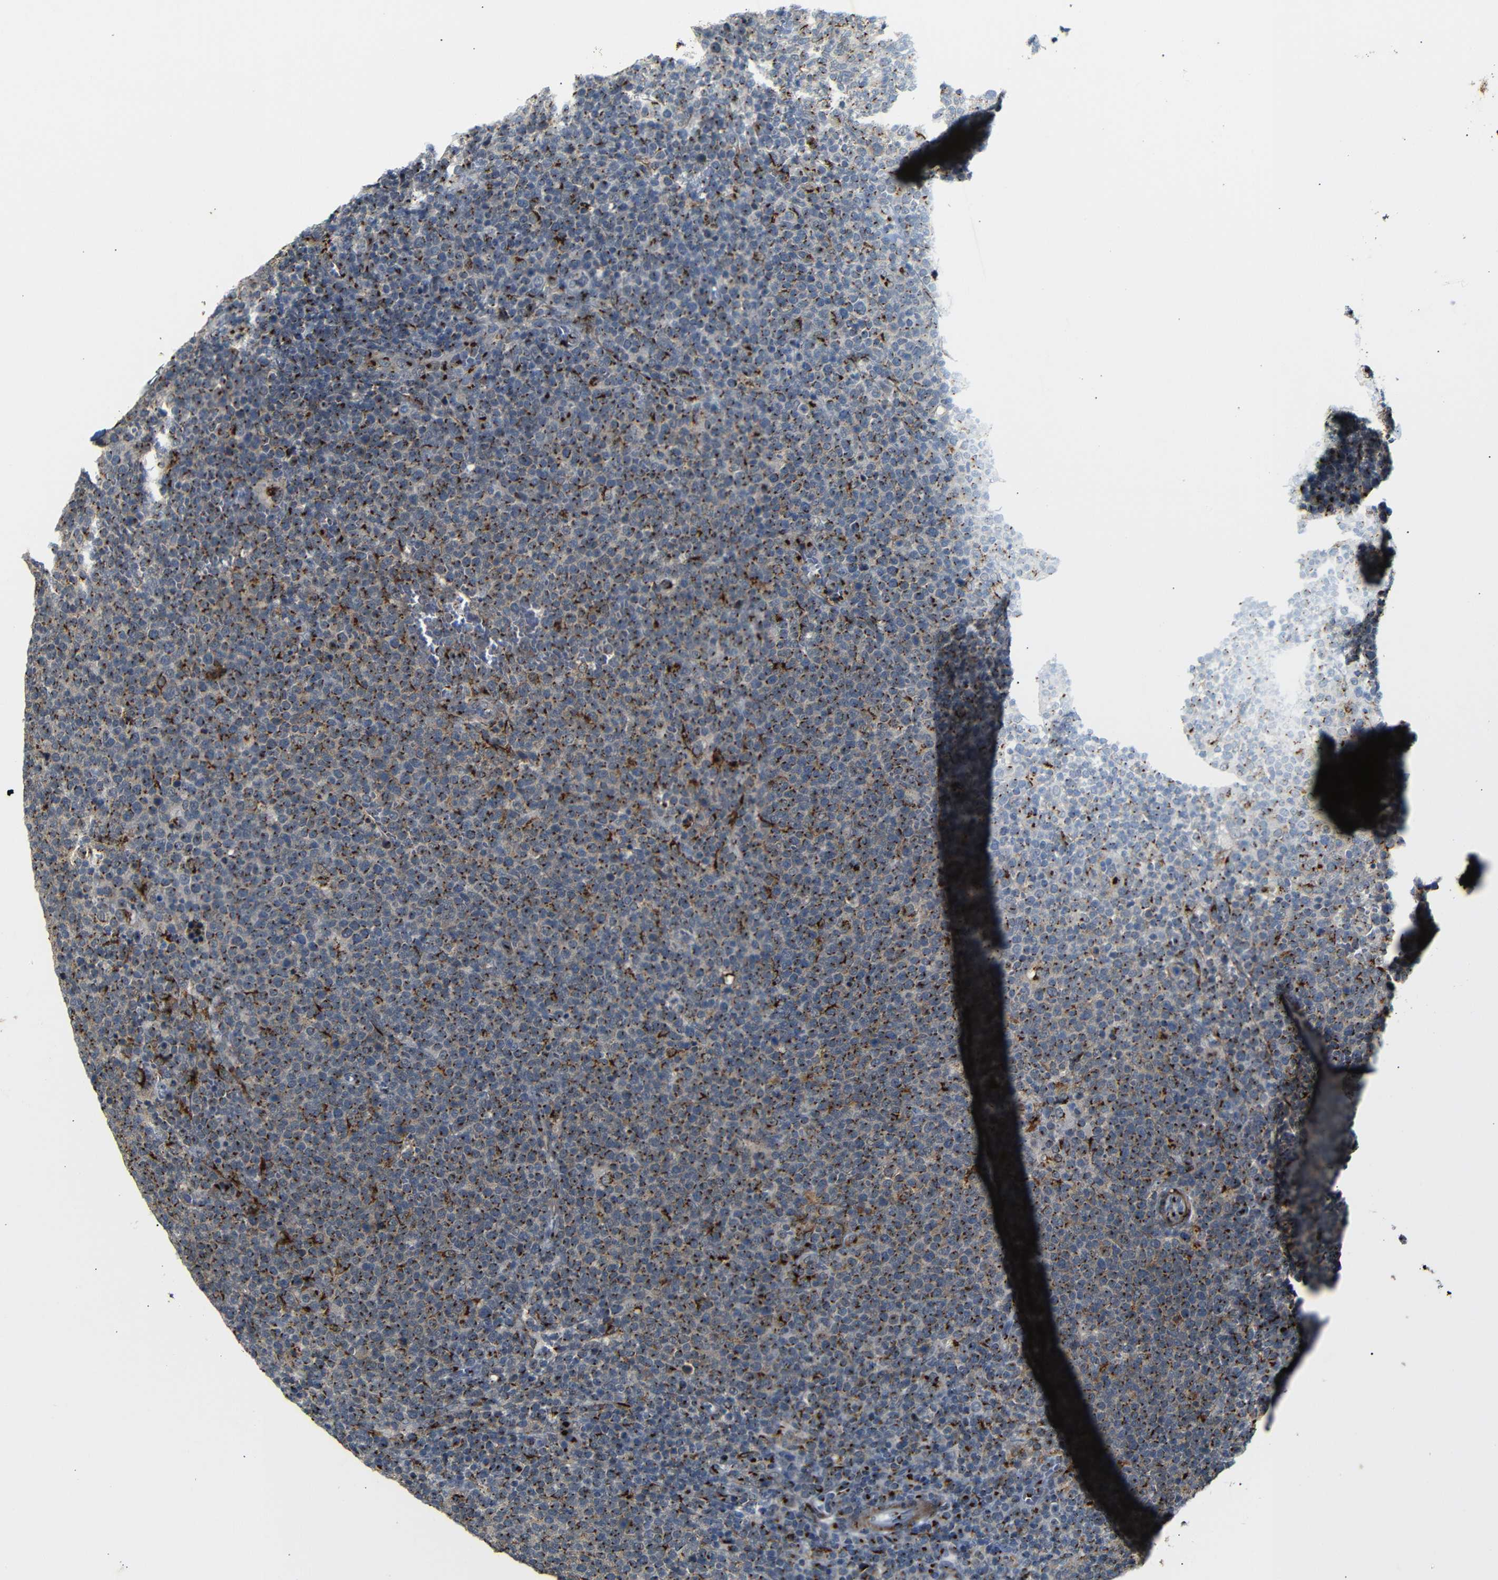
{"staining": {"intensity": "moderate", "quantity": ">75%", "location": "cytoplasmic/membranous"}, "tissue": "lymphoma", "cell_type": "Tumor cells", "image_type": "cancer", "snomed": [{"axis": "morphology", "description": "Malignant lymphoma, non-Hodgkin's type, High grade"}, {"axis": "topography", "description": "Lymph node"}], "caption": "Tumor cells reveal moderate cytoplasmic/membranous staining in approximately >75% of cells in lymphoma.", "gene": "TGOLN2", "patient": {"sex": "male", "age": 61}}